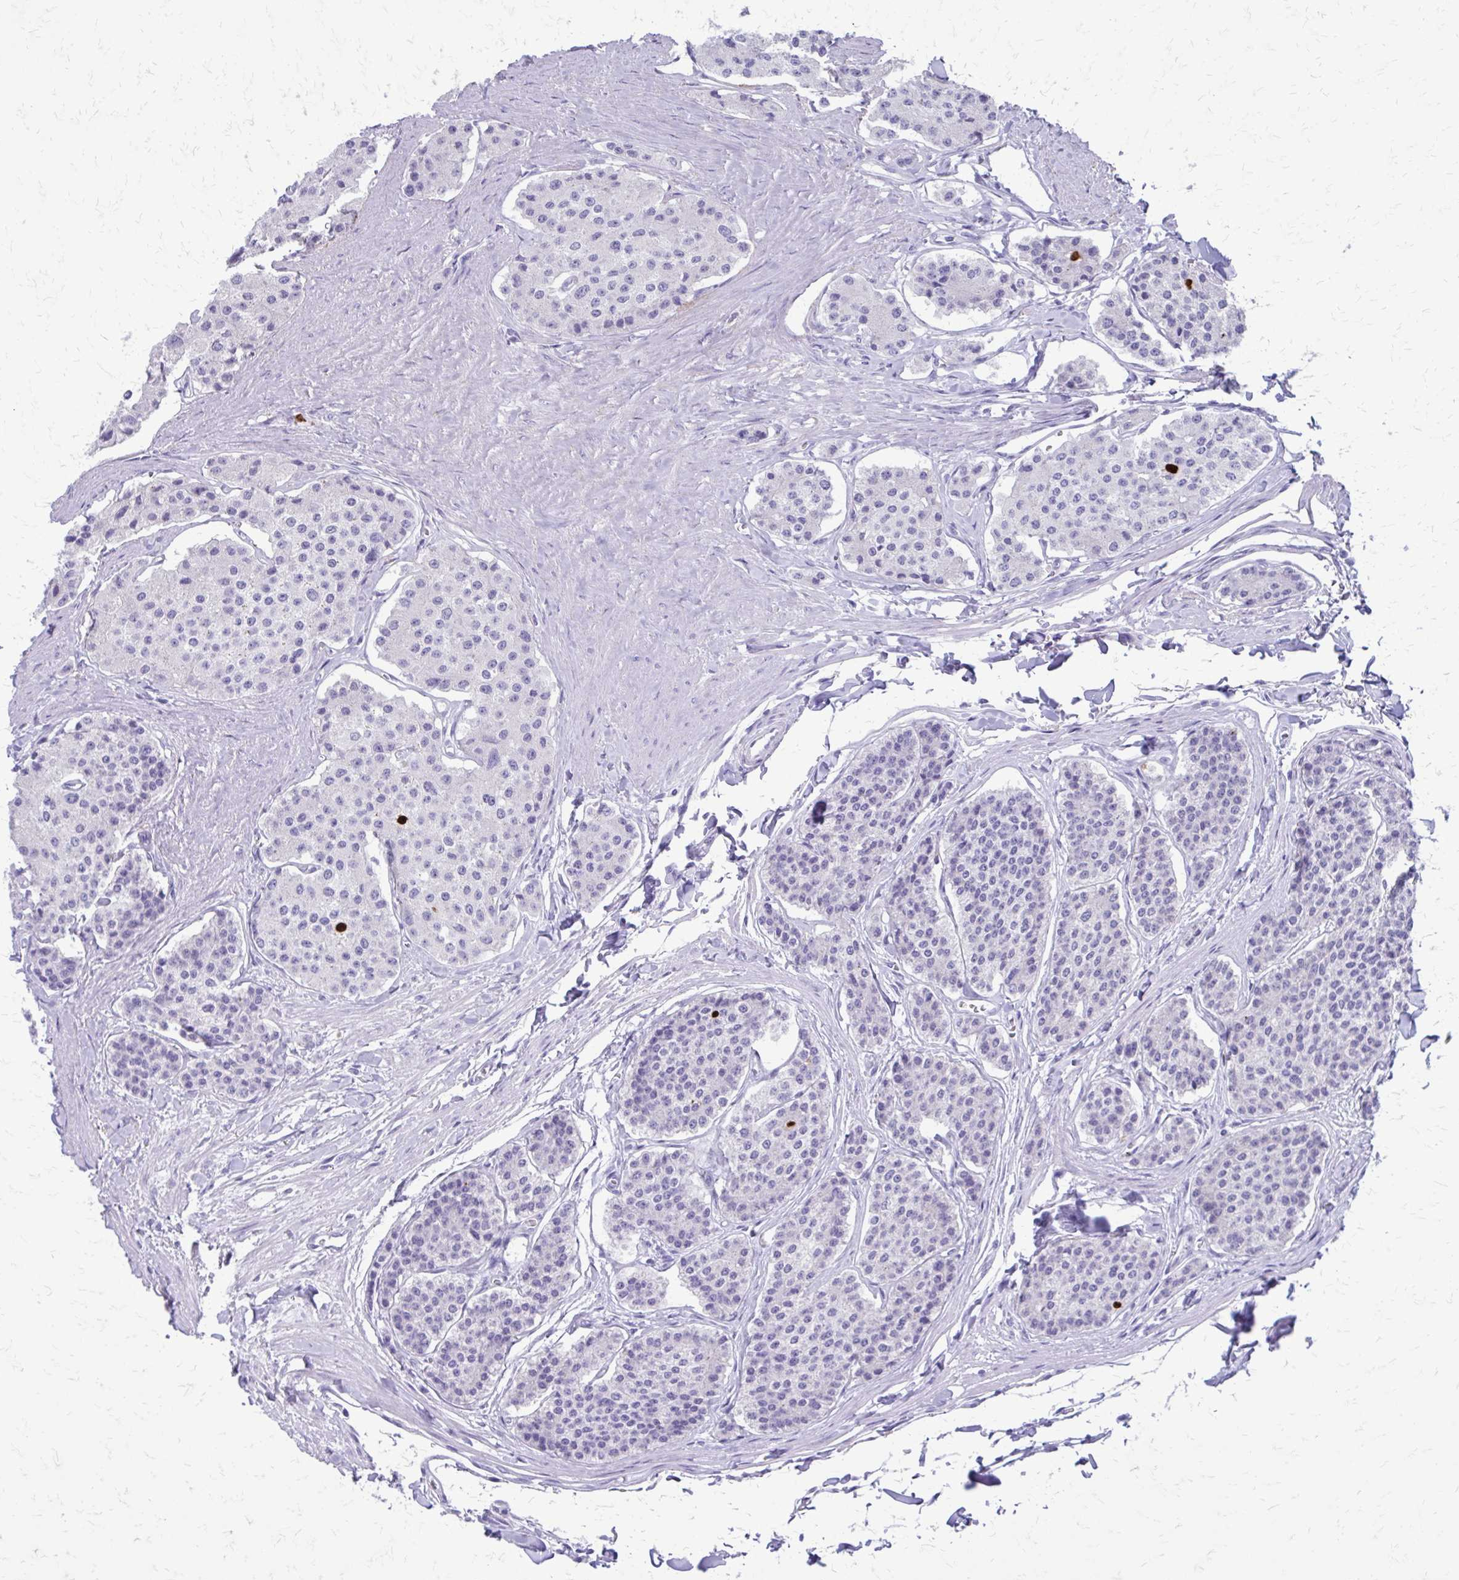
{"staining": {"intensity": "negative", "quantity": "none", "location": "none"}, "tissue": "carcinoid", "cell_type": "Tumor cells", "image_type": "cancer", "snomed": [{"axis": "morphology", "description": "Carcinoid, malignant, NOS"}, {"axis": "topography", "description": "Small intestine"}], "caption": "Immunohistochemical staining of malignant carcinoid demonstrates no significant expression in tumor cells.", "gene": "SATL1", "patient": {"sex": "female", "age": 65}}